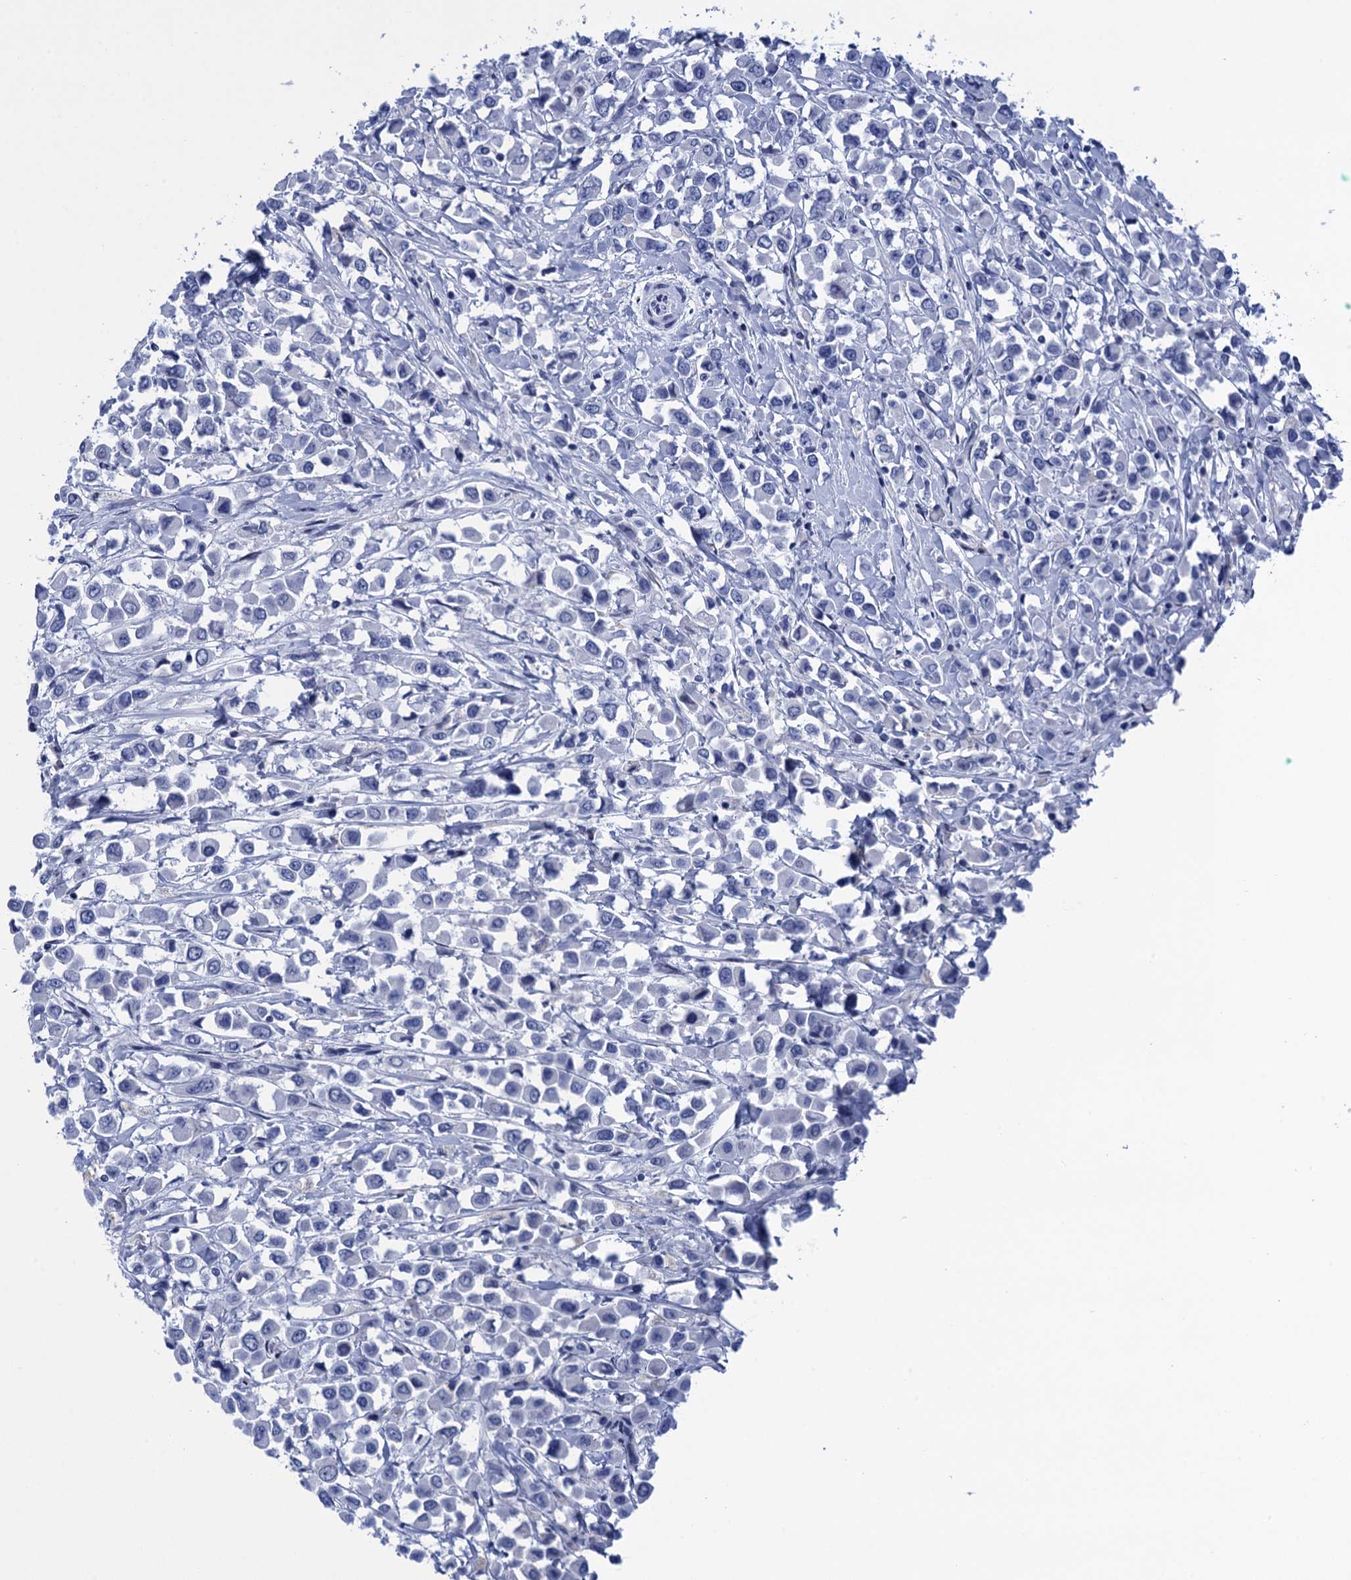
{"staining": {"intensity": "negative", "quantity": "none", "location": "none"}, "tissue": "breast cancer", "cell_type": "Tumor cells", "image_type": "cancer", "snomed": [{"axis": "morphology", "description": "Duct carcinoma"}, {"axis": "topography", "description": "Breast"}], "caption": "This is an IHC histopathology image of human infiltrating ductal carcinoma (breast). There is no positivity in tumor cells.", "gene": "METTL25", "patient": {"sex": "female", "age": 61}}